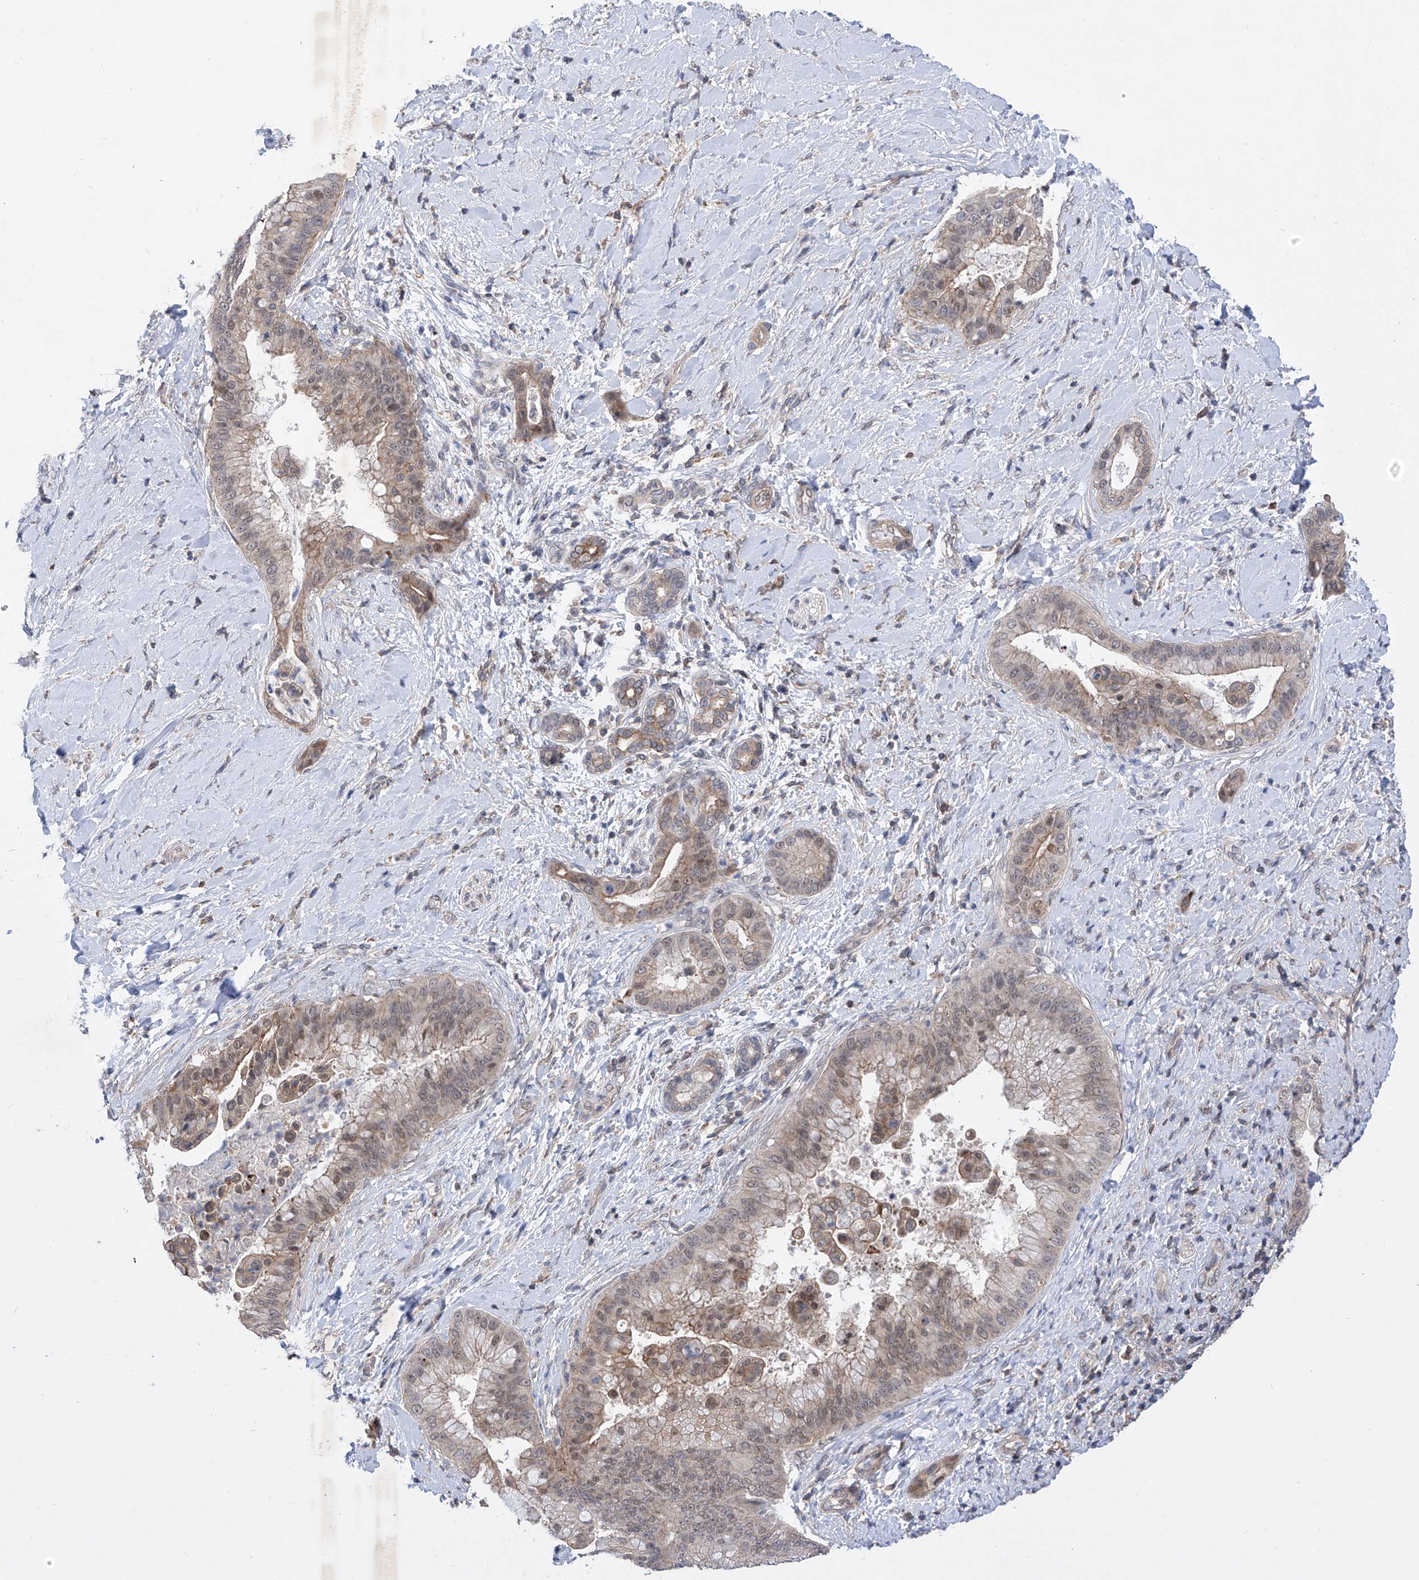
{"staining": {"intensity": "moderate", "quantity": "25%-75%", "location": "cytoplasmic/membranous,nuclear"}, "tissue": "liver cancer", "cell_type": "Tumor cells", "image_type": "cancer", "snomed": [{"axis": "morphology", "description": "Cholangiocarcinoma"}, {"axis": "topography", "description": "Liver"}], "caption": "Liver cancer was stained to show a protein in brown. There is medium levels of moderate cytoplasmic/membranous and nuclear positivity in approximately 25%-75% of tumor cells.", "gene": "KIFC2", "patient": {"sex": "female", "age": 54}}